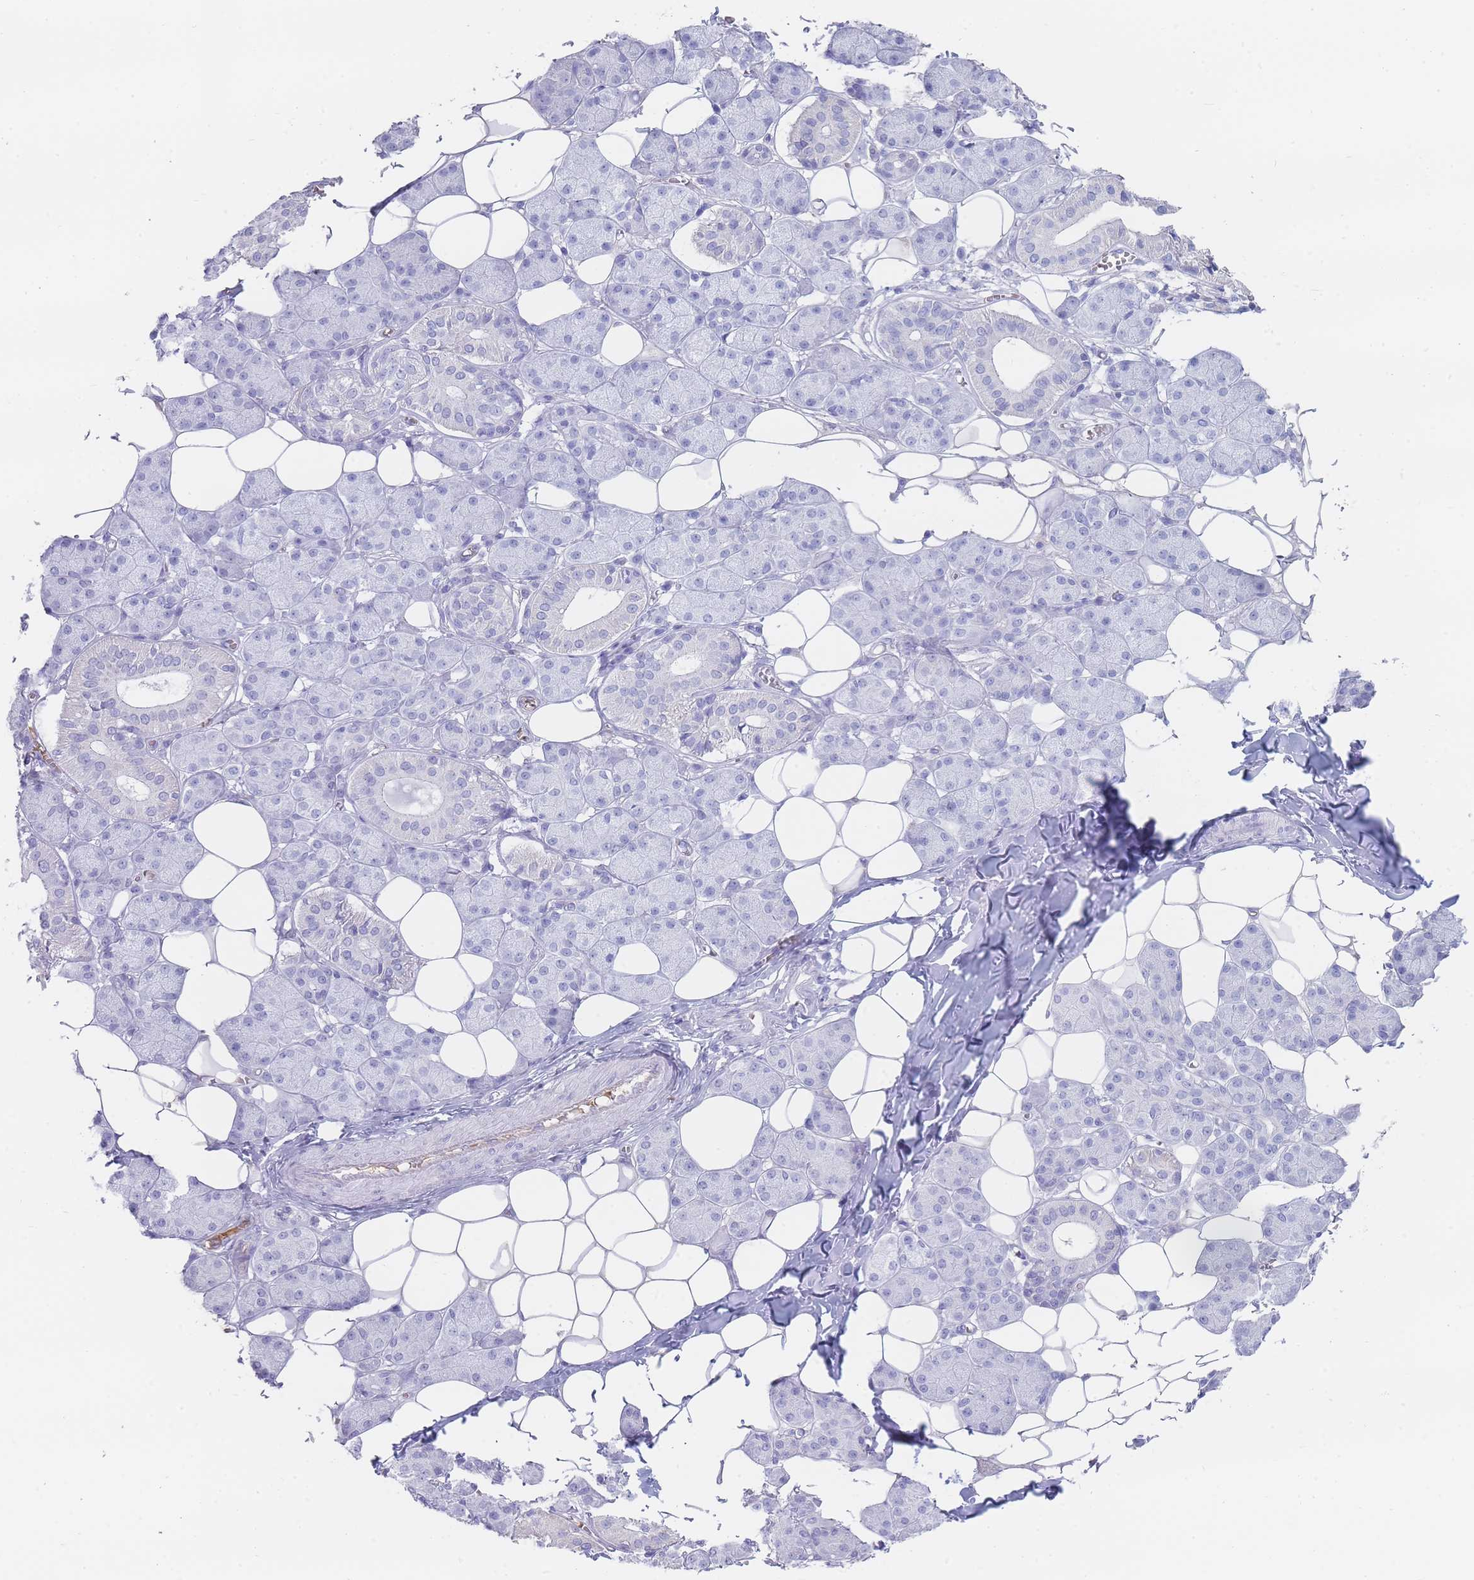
{"staining": {"intensity": "negative", "quantity": "none", "location": "none"}, "tissue": "salivary gland", "cell_type": "Glandular cells", "image_type": "normal", "snomed": [{"axis": "morphology", "description": "Normal tissue, NOS"}, {"axis": "topography", "description": "Salivary gland"}], "caption": "Protein analysis of benign salivary gland exhibits no significant positivity in glandular cells. (DAB (3,3'-diaminobenzidine) immunohistochemistry with hematoxylin counter stain).", "gene": "ENSG00000284931", "patient": {"sex": "female", "age": 33}}